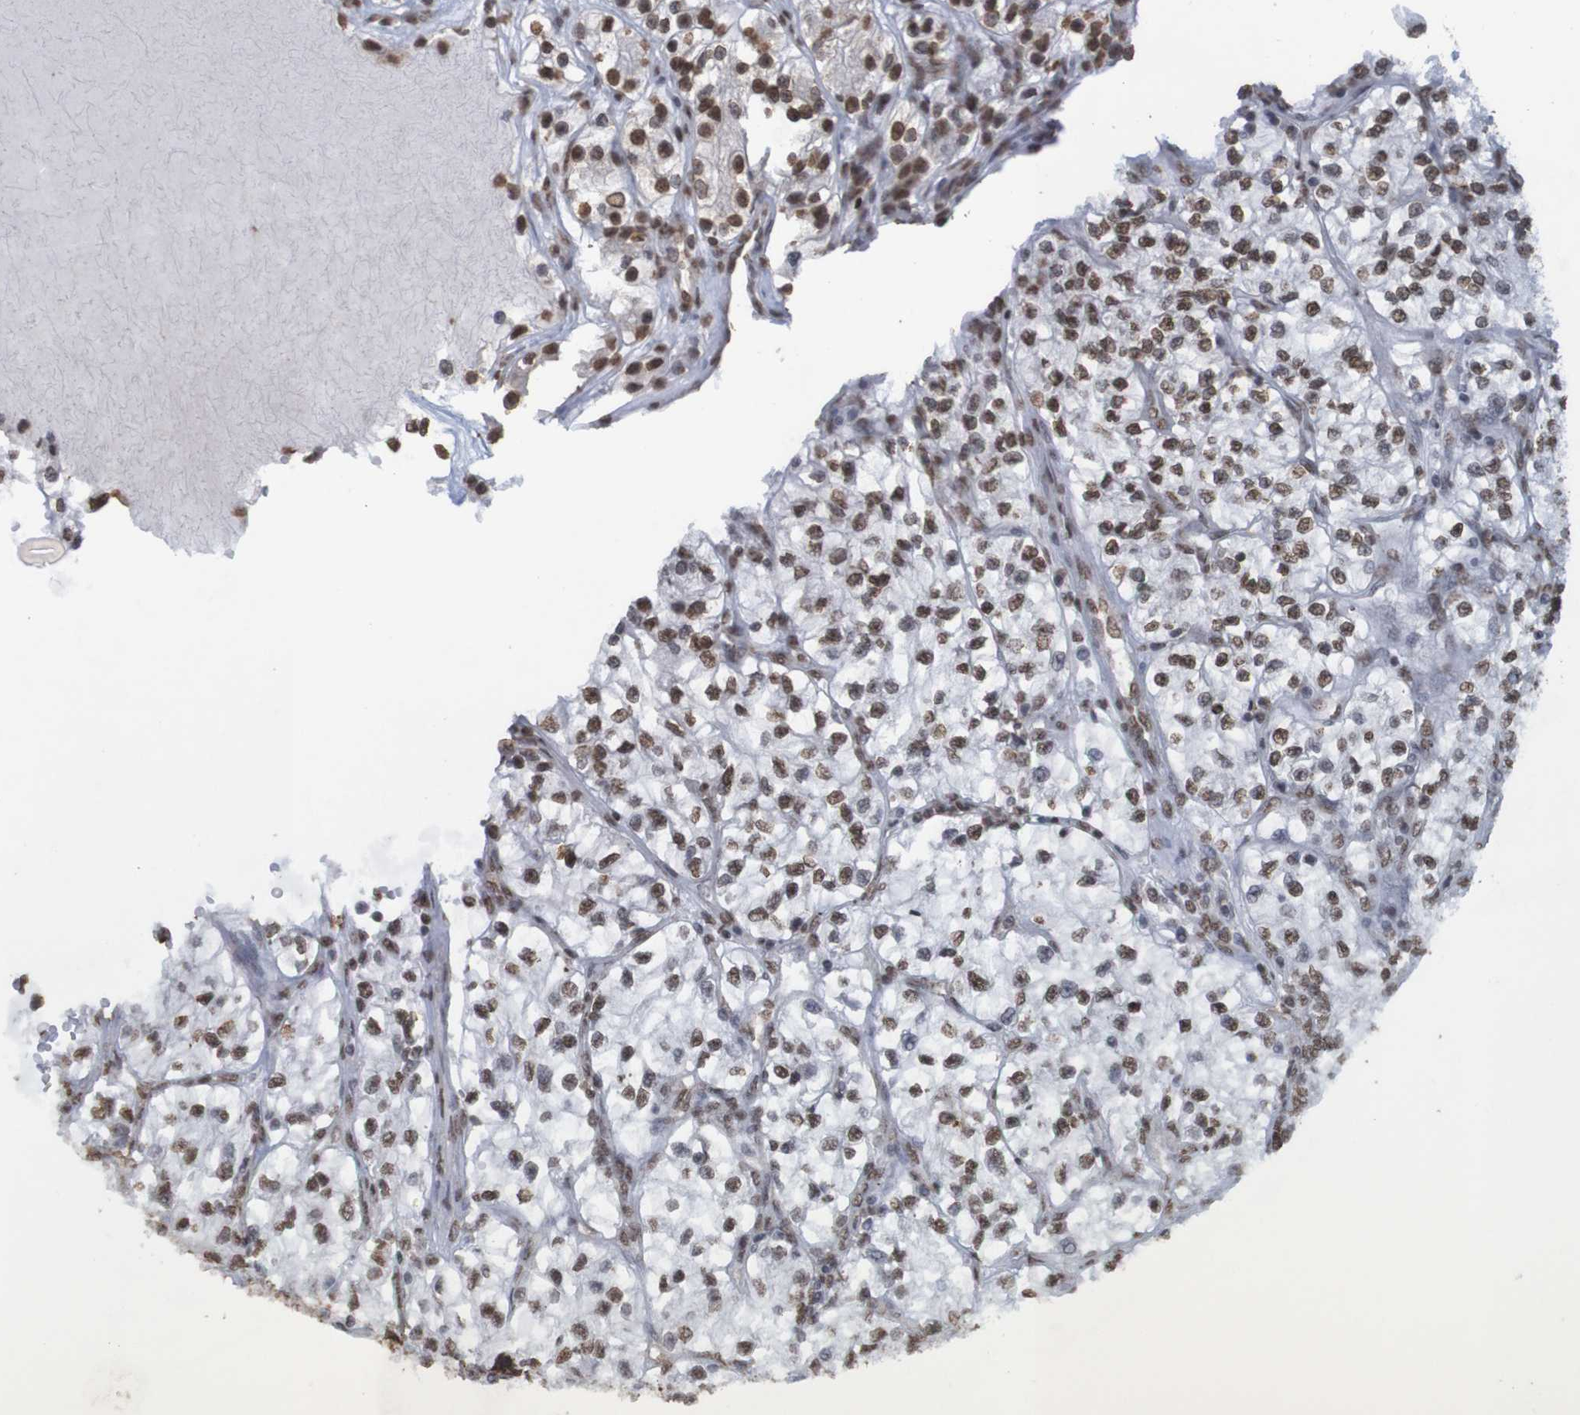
{"staining": {"intensity": "moderate", "quantity": ">75%", "location": "nuclear"}, "tissue": "renal cancer", "cell_type": "Tumor cells", "image_type": "cancer", "snomed": [{"axis": "morphology", "description": "Adenocarcinoma, NOS"}, {"axis": "topography", "description": "Kidney"}], "caption": "Human renal cancer stained with a protein marker displays moderate staining in tumor cells.", "gene": "GFI1", "patient": {"sex": "female", "age": 57}}